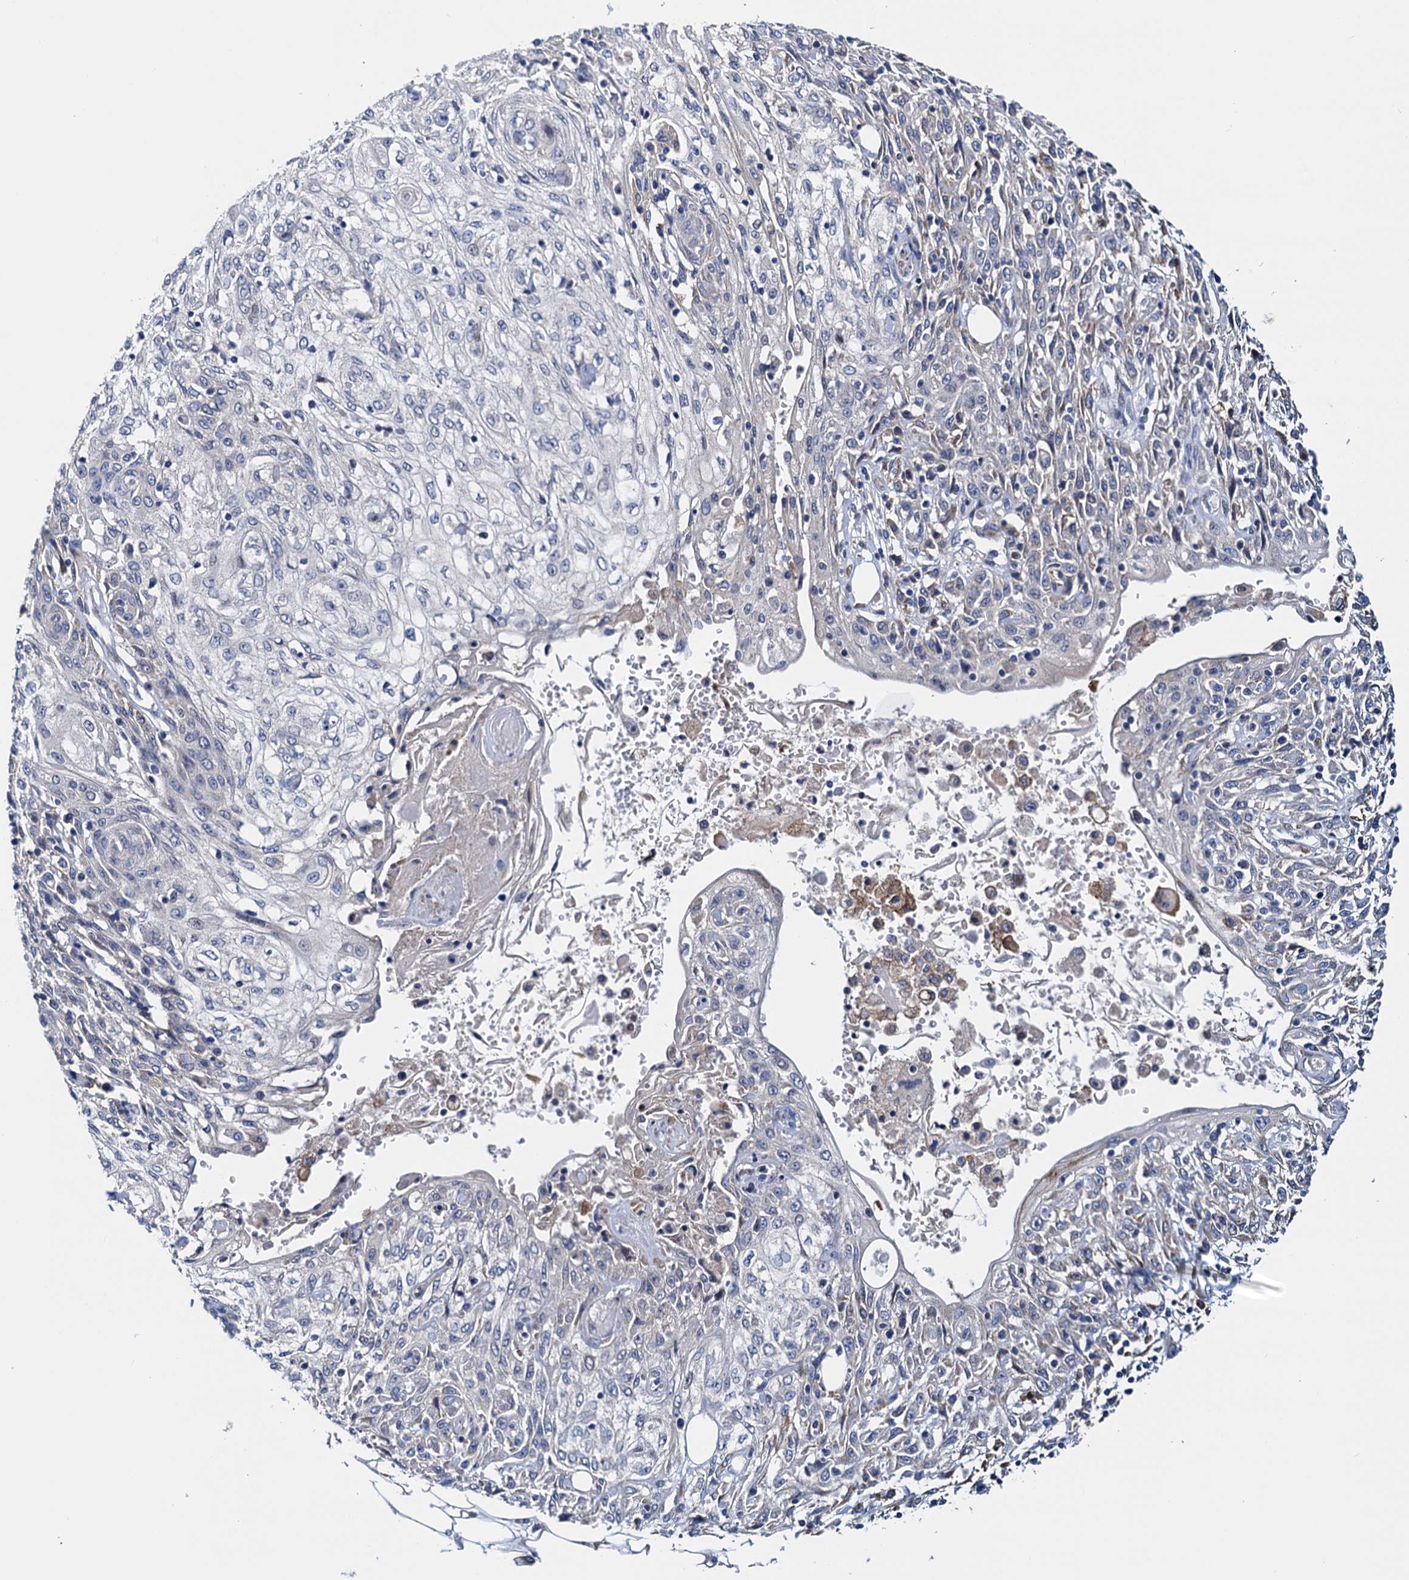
{"staining": {"intensity": "negative", "quantity": "none", "location": "none"}, "tissue": "skin cancer", "cell_type": "Tumor cells", "image_type": "cancer", "snomed": [{"axis": "morphology", "description": "Squamous cell carcinoma, NOS"}, {"axis": "morphology", "description": "Squamous cell carcinoma, metastatic, NOS"}, {"axis": "topography", "description": "Skin"}, {"axis": "topography", "description": "Lymph node"}], "caption": "This is an IHC micrograph of skin metastatic squamous cell carcinoma. There is no positivity in tumor cells.", "gene": "RASSF9", "patient": {"sex": "male", "age": 75}}